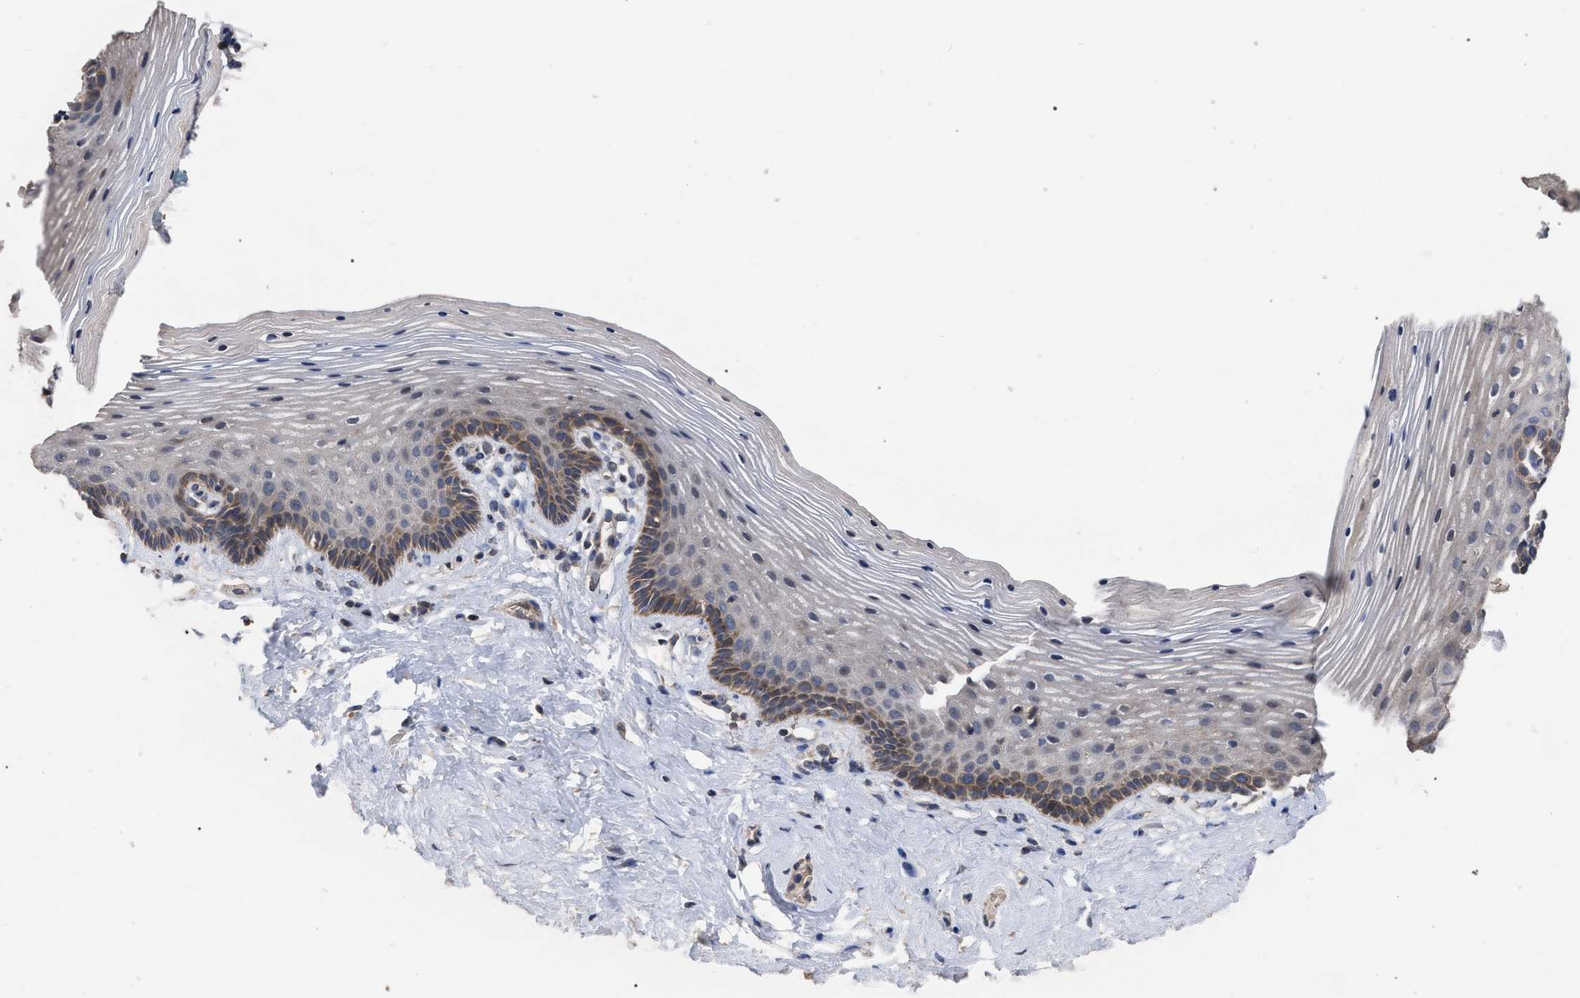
{"staining": {"intensity": "moderate", "quantity": "<25%", "location": "cytoplasmic/membranous"}, "tissue": "vagina", "cell_type": "Squamous epithelial cells", "image_type": "normal", "snomed": [{"axis": "morphology", "description": "Normal tissue, NOS"}, {"axis": "topography", "description": "Vagina"}], "caption": "An immunohistochemistry (IHC) micrograph of normal tissue is shown. Protein staining in brown highlights moderate cytoplasmic/membranous positivity in vagina within squamous epithelial cells. The protein is shown in brown color, while the nuclei are stained blue.", "gene": "BTN2A1", "patient": {"sex": "female", "age": 32}}